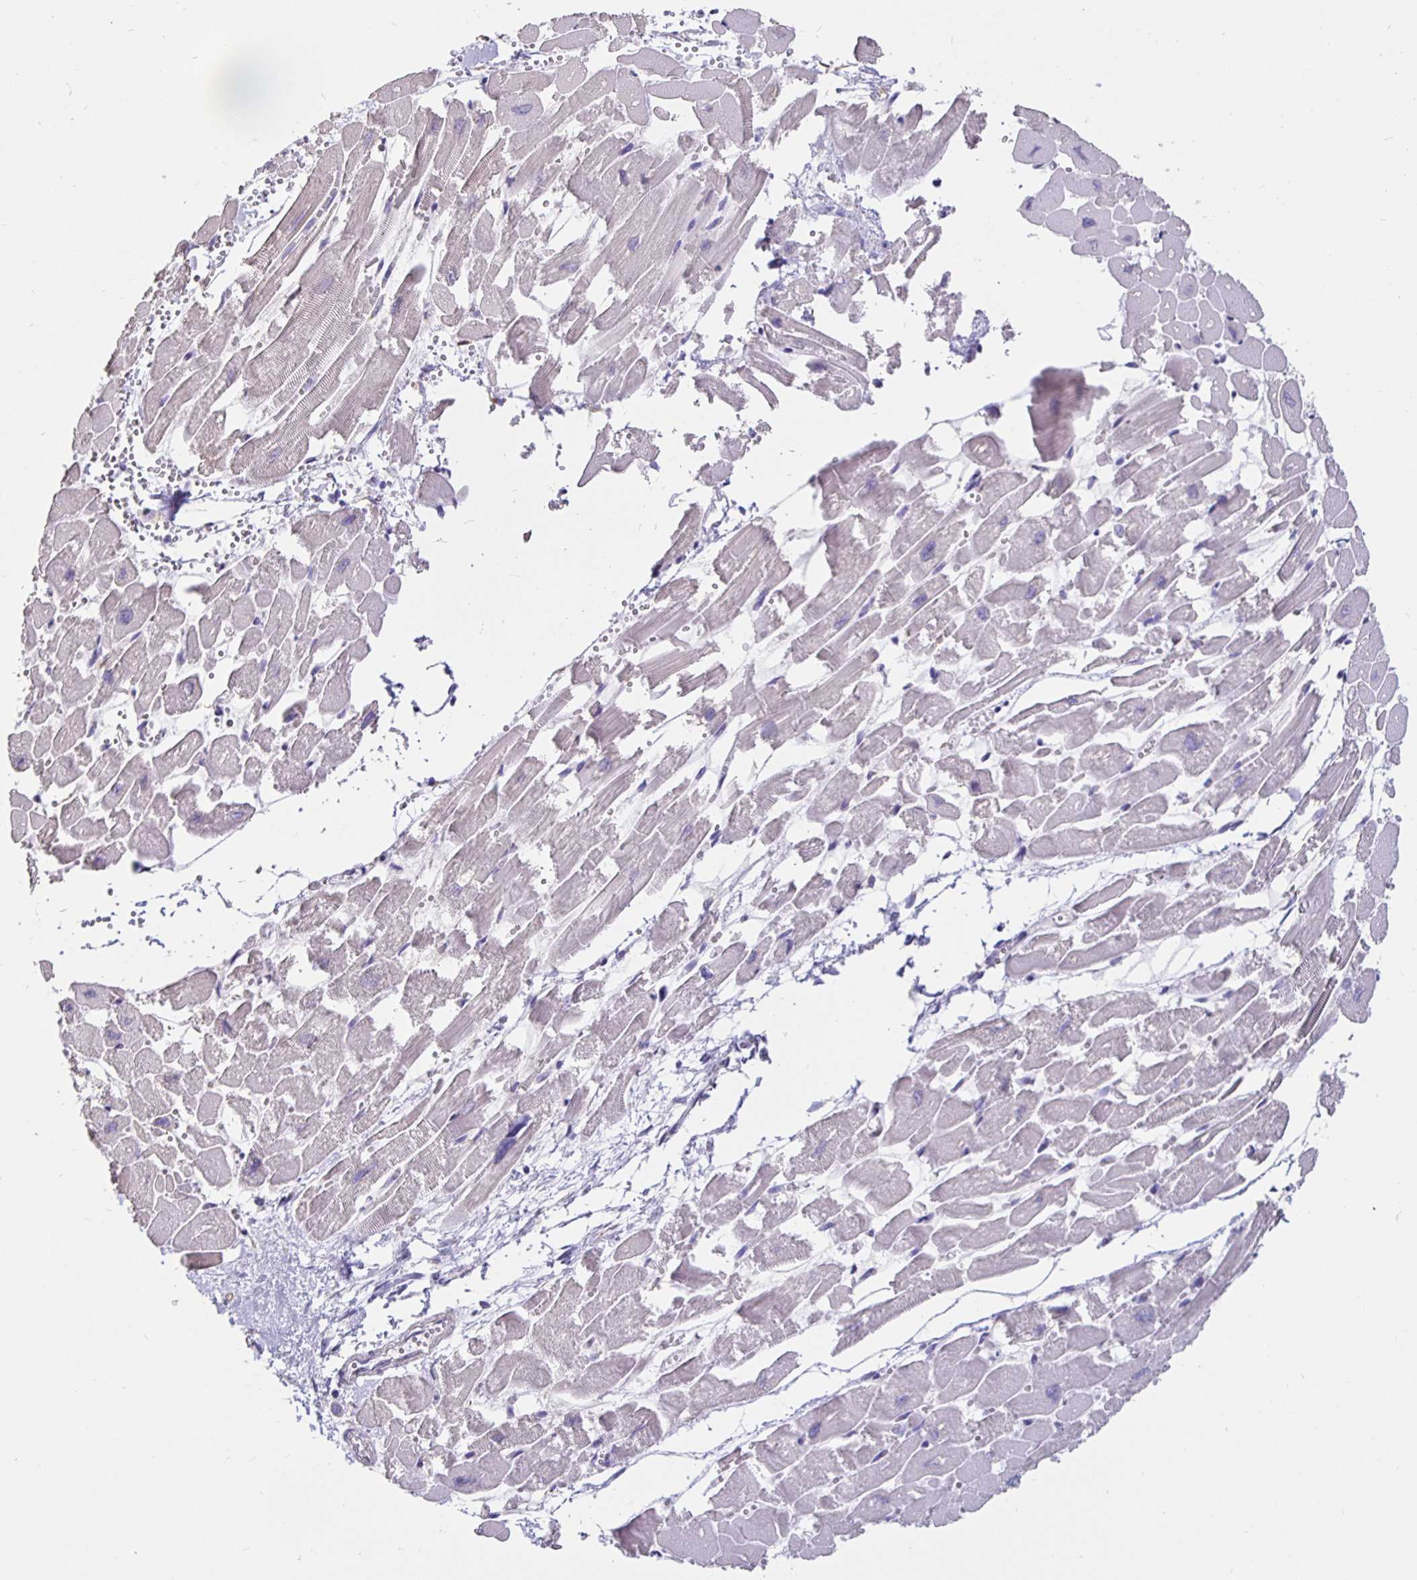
{"staining": {"intensity": "negative", "quantity": "none", "location": "none"}, "tissue": "heart muscle", "cell_type": "Cardiomyocytes", "image_type": "normal", "snomed": [{"axis": "morphology", "description": "Normal tissue, NOS"}, {"axis": "topography", "description": "Heart"}], "caption": "An image of heart muscle stained for a protein demonstrates no brown staining in cardiomyocytes. (Immunohistochemistry, brightfield microscopy, high magnification).", "gene": "DNAI2", "patient": {"sex": "female", "age": 52}}